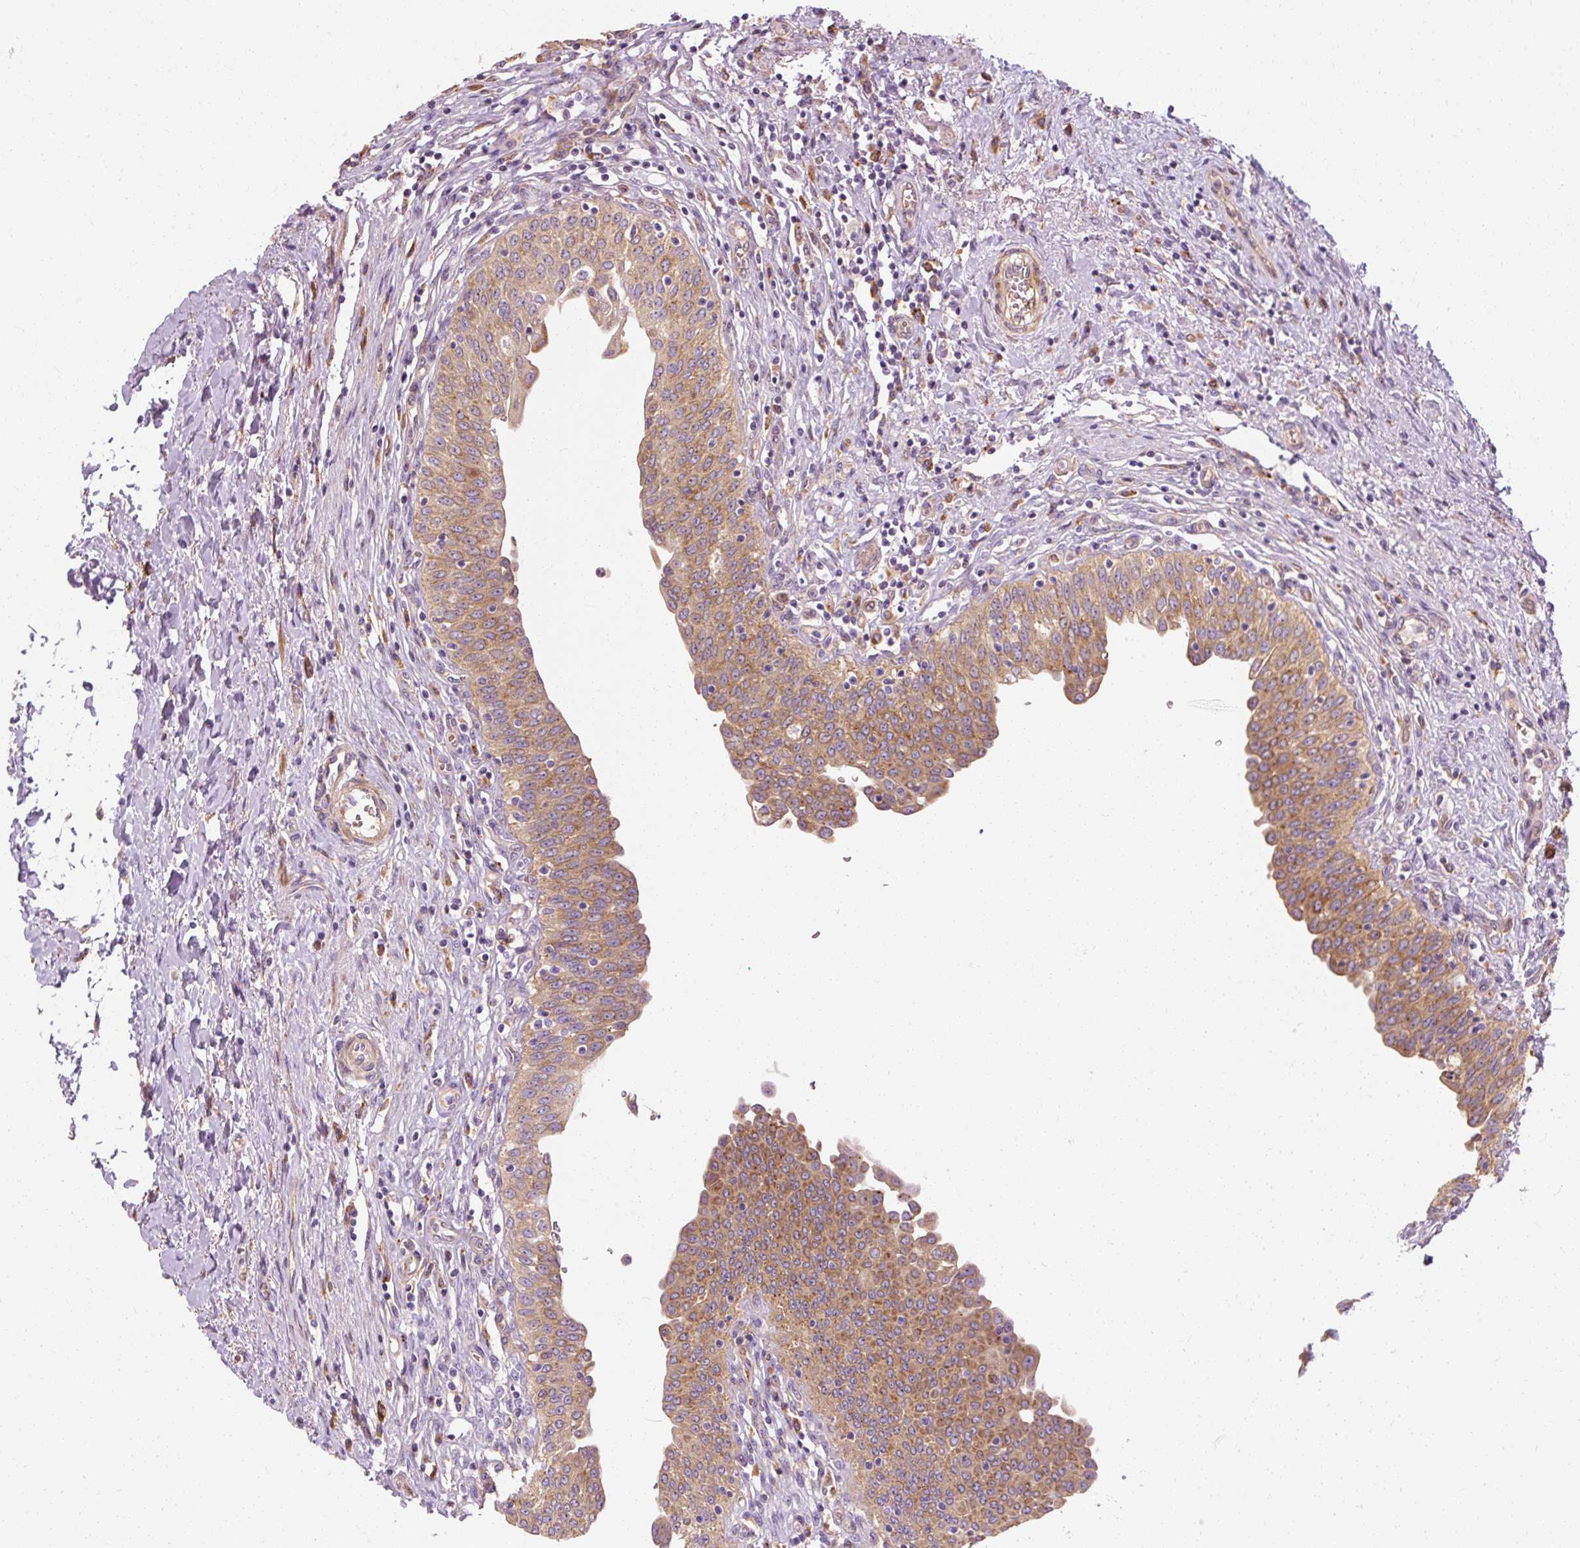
{"staining": {"intensity": "strong", "quantity": ">75%", "location": "cytoplasmic/membranous"}, "tissue": "urinary bladder", "cell_type": "Urothelial cells", "image_type": "normal", "snomed": [{"axis": "morphology", "description": "Normal tissue, NOS"}, {"axis": "topography", "description": "Urinary bladder"}], "caption": "A high-resolution image shows IHC staining of unremarkable urinary bladder, which displays strong cytoplasmic/membranous staining in about >75% of urothelial cells. The staining was performed using DAB, with brown indicating positive protein expression. Nuclei are stained blue with hematoxylin.", "gene": "TBC1D4", "patient": {"sex": "male", "age": 71}}